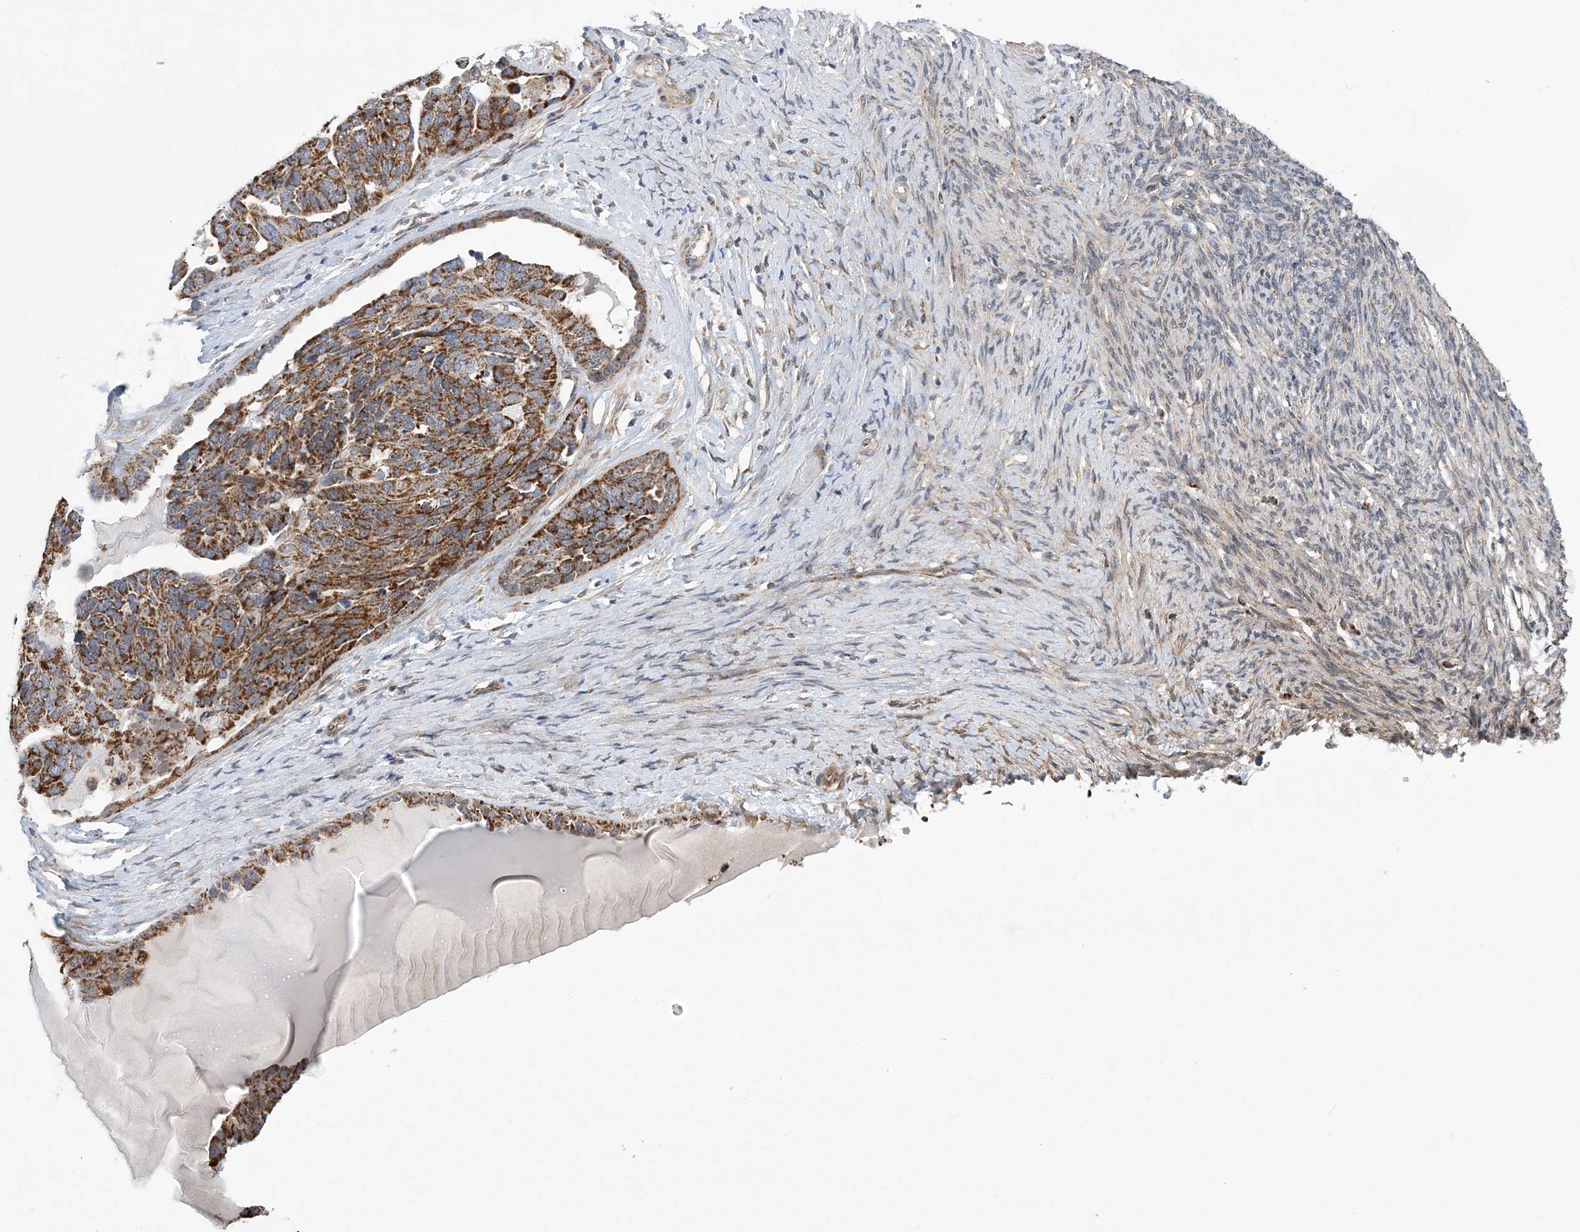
{"staining": {"intensity": "strong", "quantity": ">75%", "location": "cytoplasmic/membranous"}, "tissue": "ovarian cancer", "cell_type": "Tumor cells", "image_type": "cancer", "snomed": [{"axis": "morphology", "description": "Cystadenocarcinoma, serous, NOS"}, {"axis": "topography", "description": "Ovary"}], "caption": "Protein staining by immunohistochemistry (IHC) displays strong cytoplasmic/membranous expression in about >75% of tumor cells in ovarian cancer. (IHC, brightfield microscopy, high magnification).", "gene": "SLX9", "patient": {"sex": "female", "age": 44}}